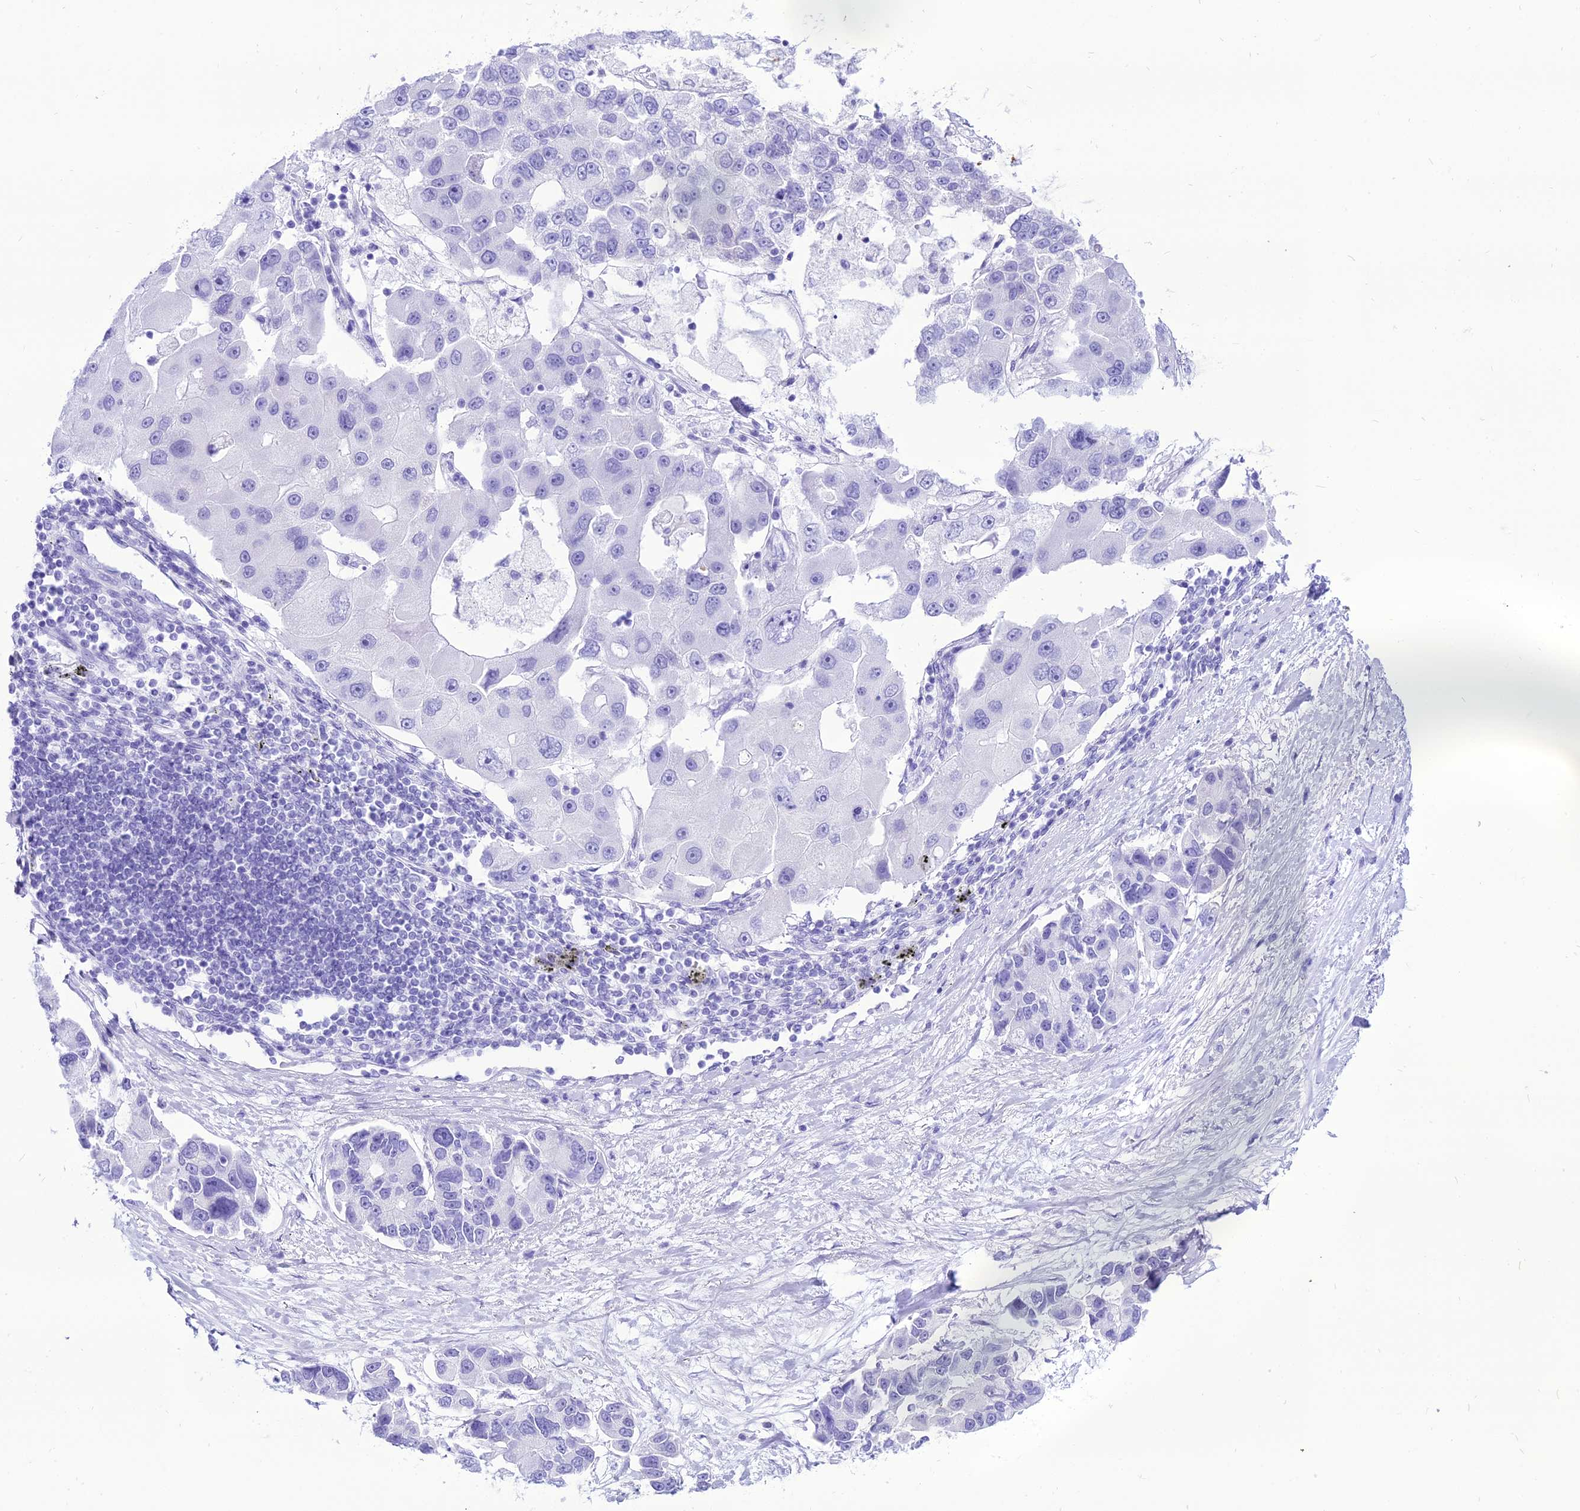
{"staining": {"intensity": "negative", "quantity": "none", "location": "none"}, "tissue": "lung cancer", "cell_type": "Tumor cells", "image_type": "cancer", "snomed": [{"axis": "morphology", "description": "Adenocarcinoma, NOS"}, {"axis": "topography", "description": "Lung"}], "caption": "DAB (3,3'-diaminobenzidine) immunohistochemical staining of adenocarcinoma (lung) exhibits no significant staining in tumor cells.", "gene": "PNMA5", "patient": {"sex": "female", "age": 54}}